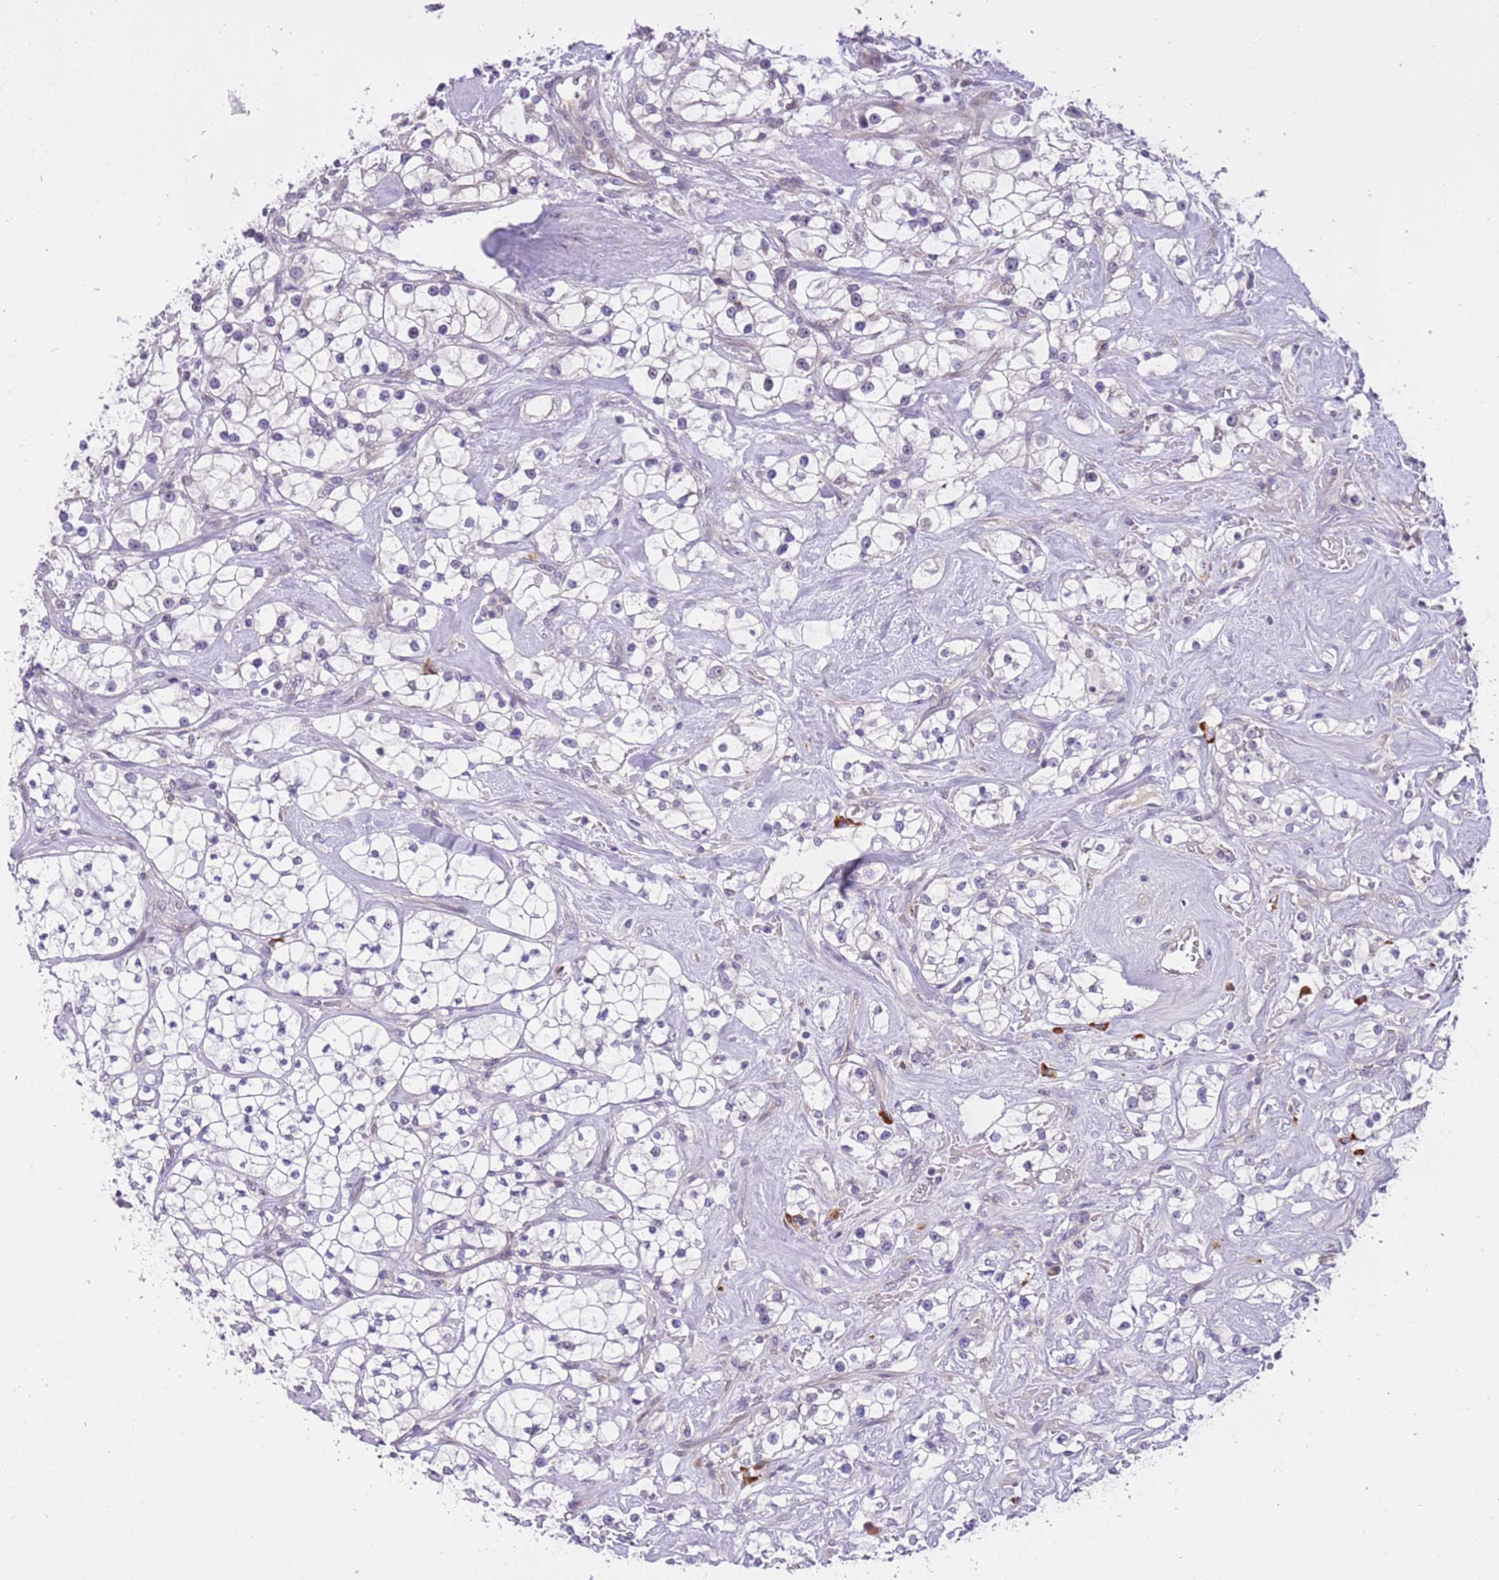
{"staining": {"intensity": "negative", "quantity": "none", "location": "none"}, "tissue": "renal cancer", "cell_type": "Tumor cells", "image_type": "cancer", "snomed": [{"axis": "morphology", "description": "Adenocarcinoma, NOS"}, {"axis": "topography", "description": "Kidney"}], "caption": "Immunohistochemistry photomicrograph of human renal adenocarcinoma stained for a protein (brown), which demonstrates no positivity in tumor cells.", "gene": "MAGEF1", "patient": {"sex": "male", "age": 77}}